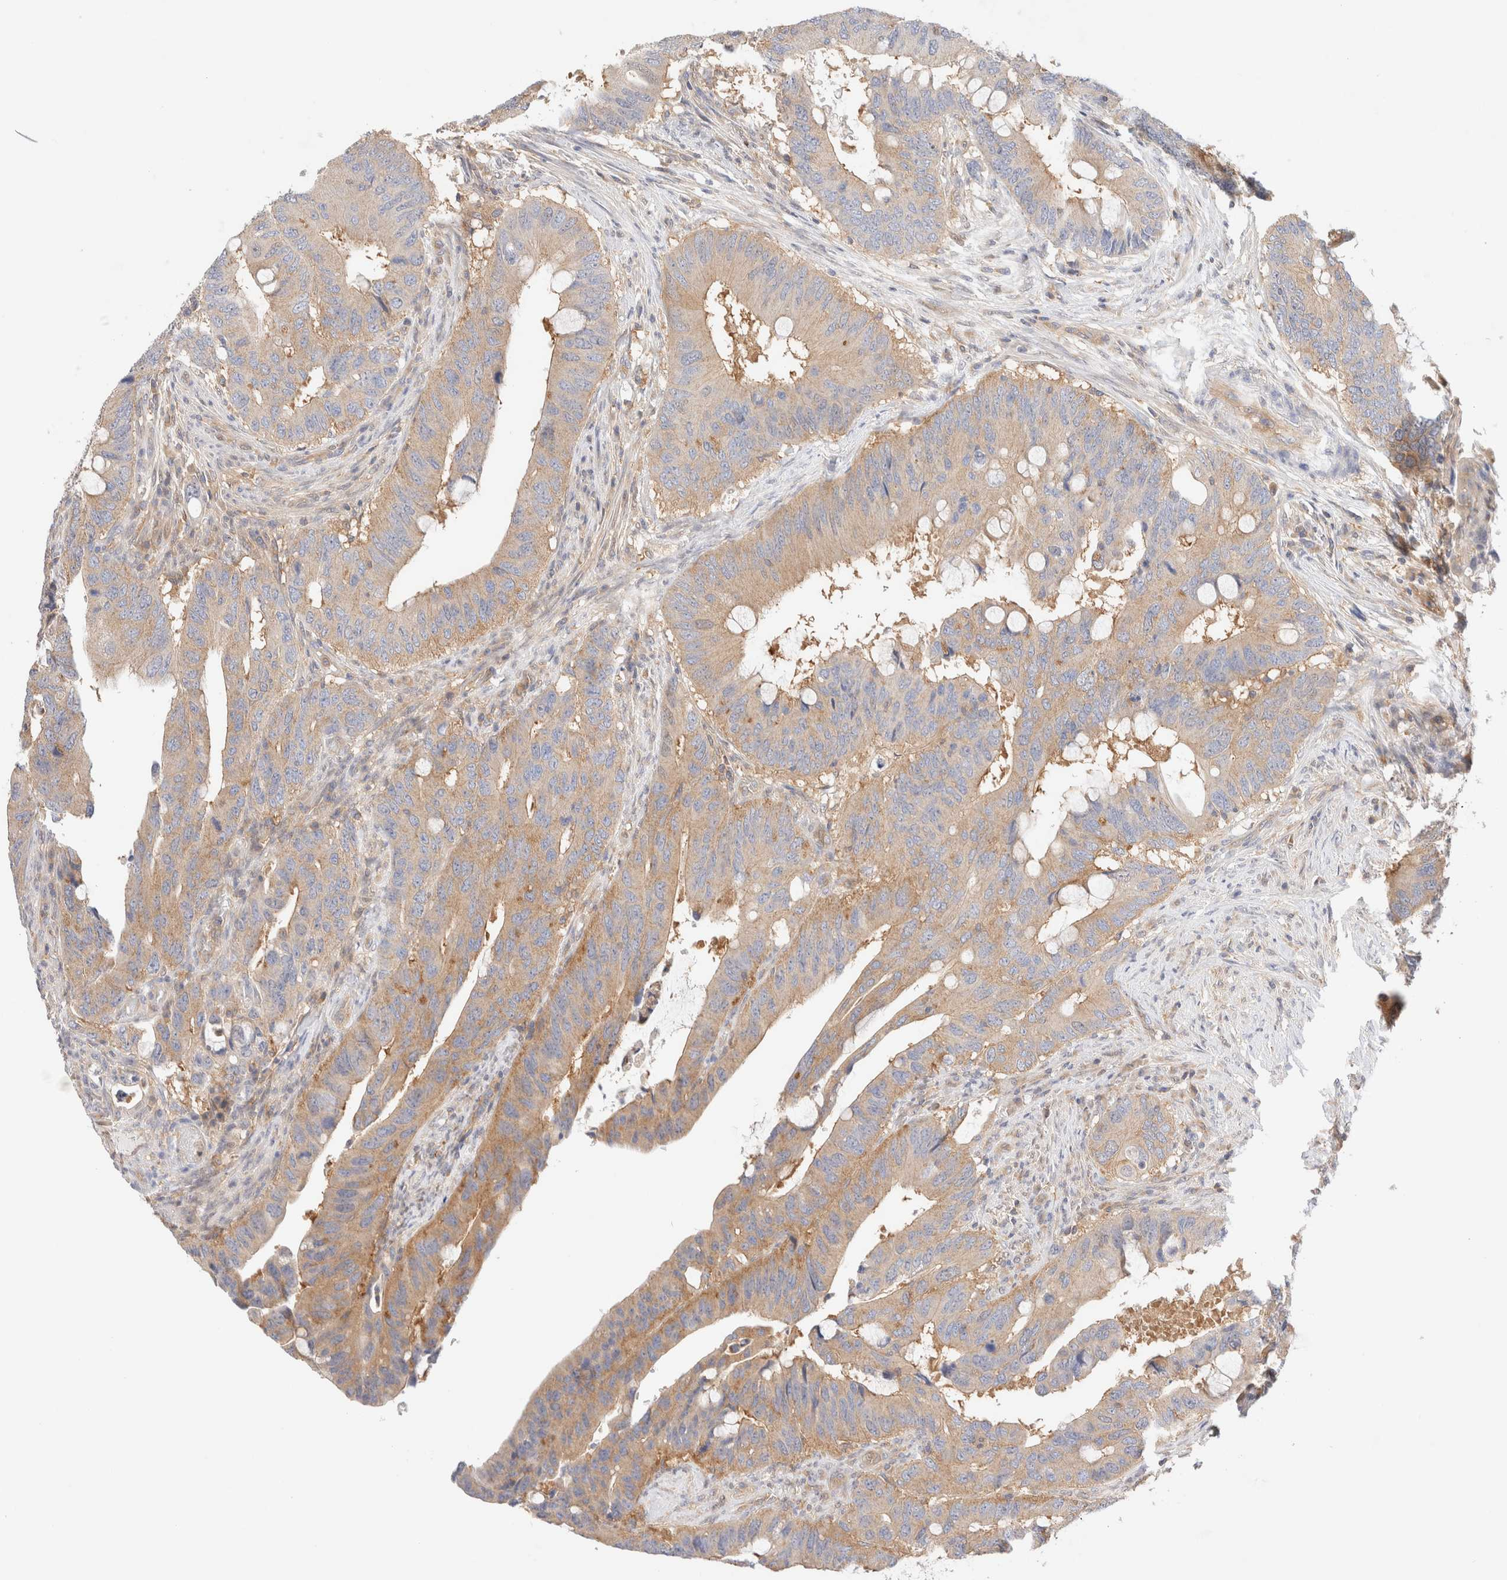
{"staining": {"intensity": "moderate", "quantity": ">75%", "location": "cytoplasmic/membranous"}, "tissue": "colorectal cancer", "cell_type": "Tumor cells", "image_type": "cancer", "snomed": [{"axis": "morphology", "description": "Adenocarcinoma, NOS"}, {"axis": "topography", "description": "Colon"}], "caption": "Immunohistochemical staining of human colorectal cancer demonstrates medium levels of moderate cytoplasmic/membranous positivity in about >75% of tumor cells. (DAB (3,3'-diaminobenzidine) IHC, brown staining for protein, blue staining for nuclei).", "gene": "RABEP1", "patient": {"sex": "male", "age": 71}}